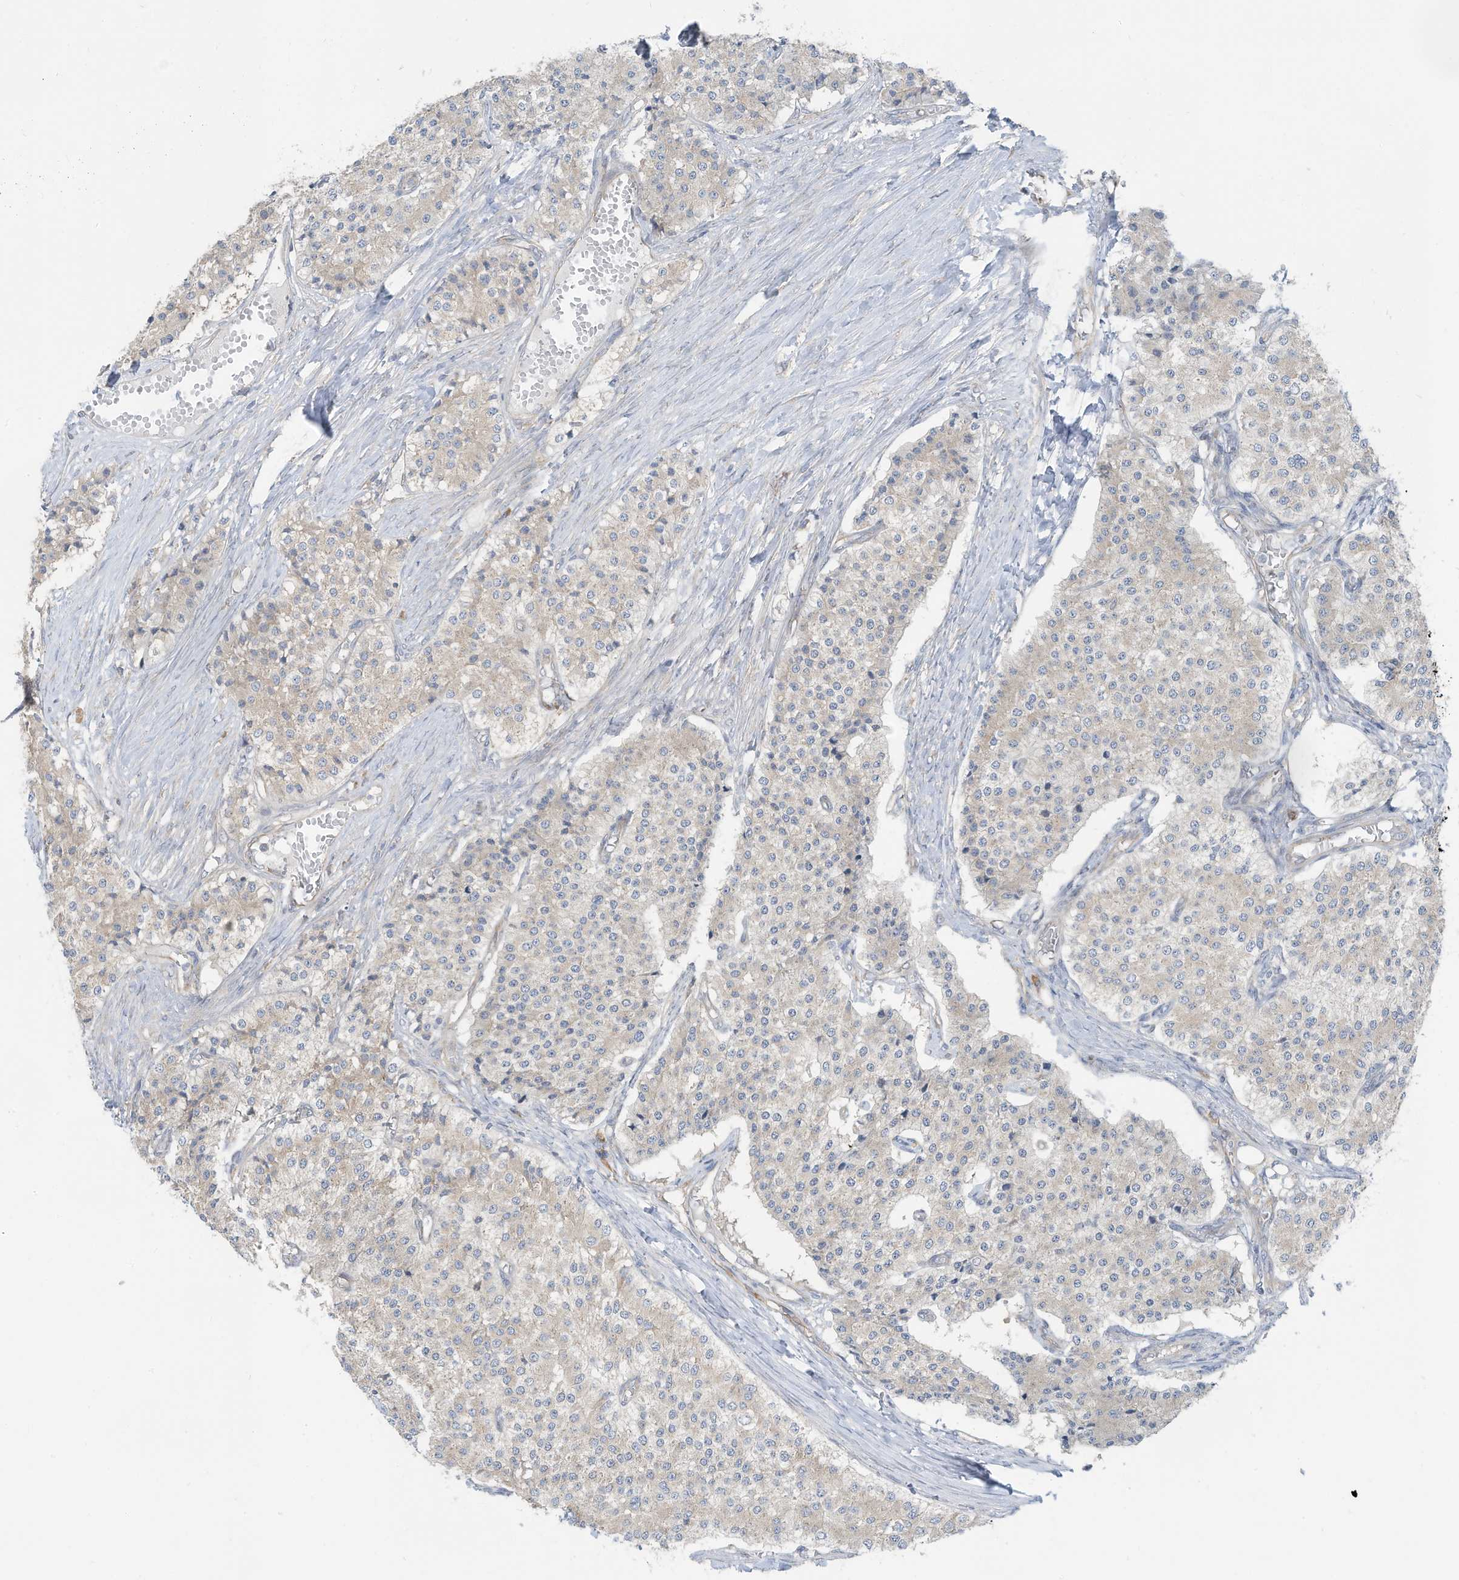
{"staining": {"intensity": "negative", "quantity": "none", "location": "none"}, "tissue": "carcinoid", "cell_type": "Tumor cells", "image_type": "cancer", "snomed": [{"axis": "morphology", "description": "Carcinoid, malignant, NOS"}, {"axis": "topography", "description": "Colon"}], "caption": "DAB immunohistochemical staining of malignant carcinoid exhibits no significant positivity in tumor cells.", "gene": "USE1", "patient": {"sex": "female", "age": 52}}